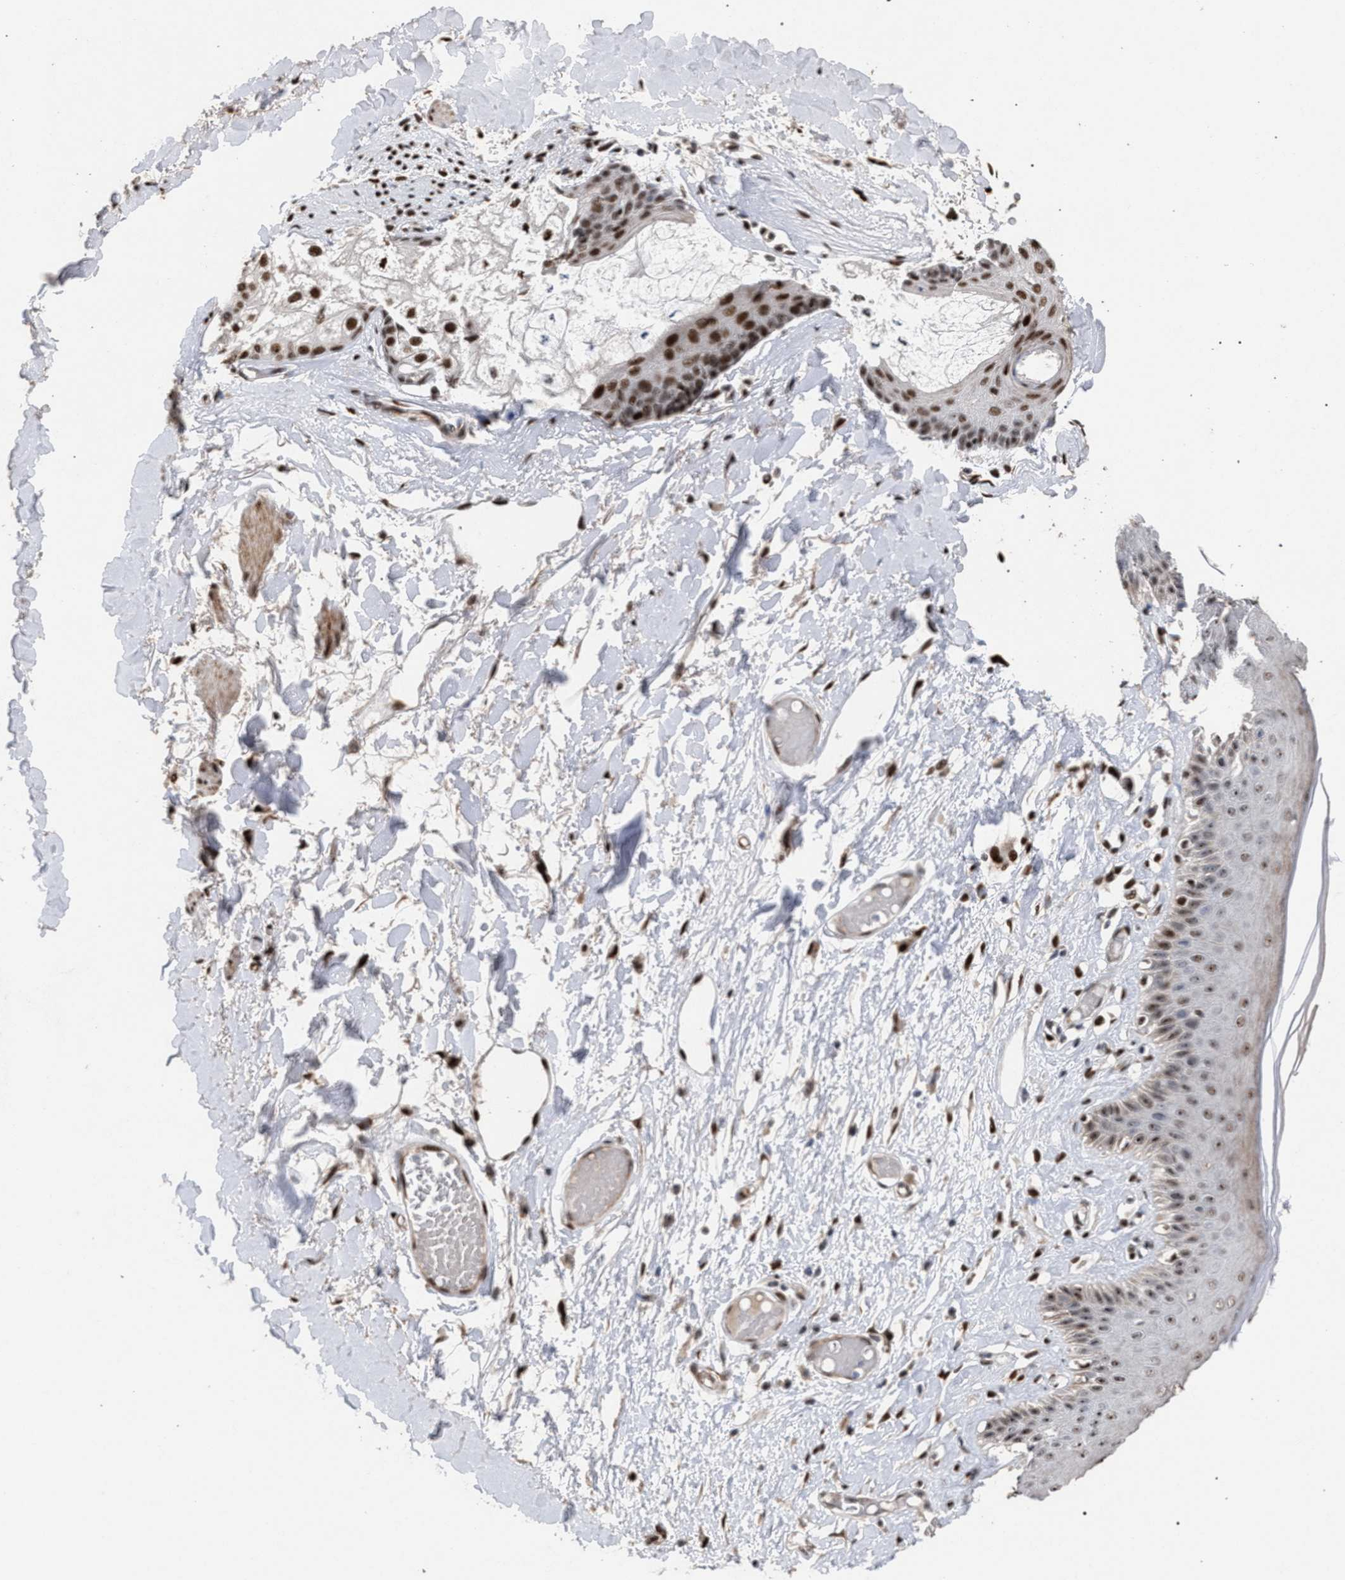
{"staining": {"intensity": "moderate", "quantity": ">75%", "location": "nuclear"}, "tissue": "skin", "cell_type": "Epidermal cells", "image_type": "normal", "snomed": [{"axis": "morphology", "description": "Normal tissue, NOS"}, {"axis": "topography", "description": "Vulva"}], "caption": "Moderate nuclear expression for a protein is appreciated in approximately >75% of epidermal cells of benign skin using immunohistochemistry (IHC).", "gene": "TP53BP1", "patient": {"sex": "female", "age": 73}}